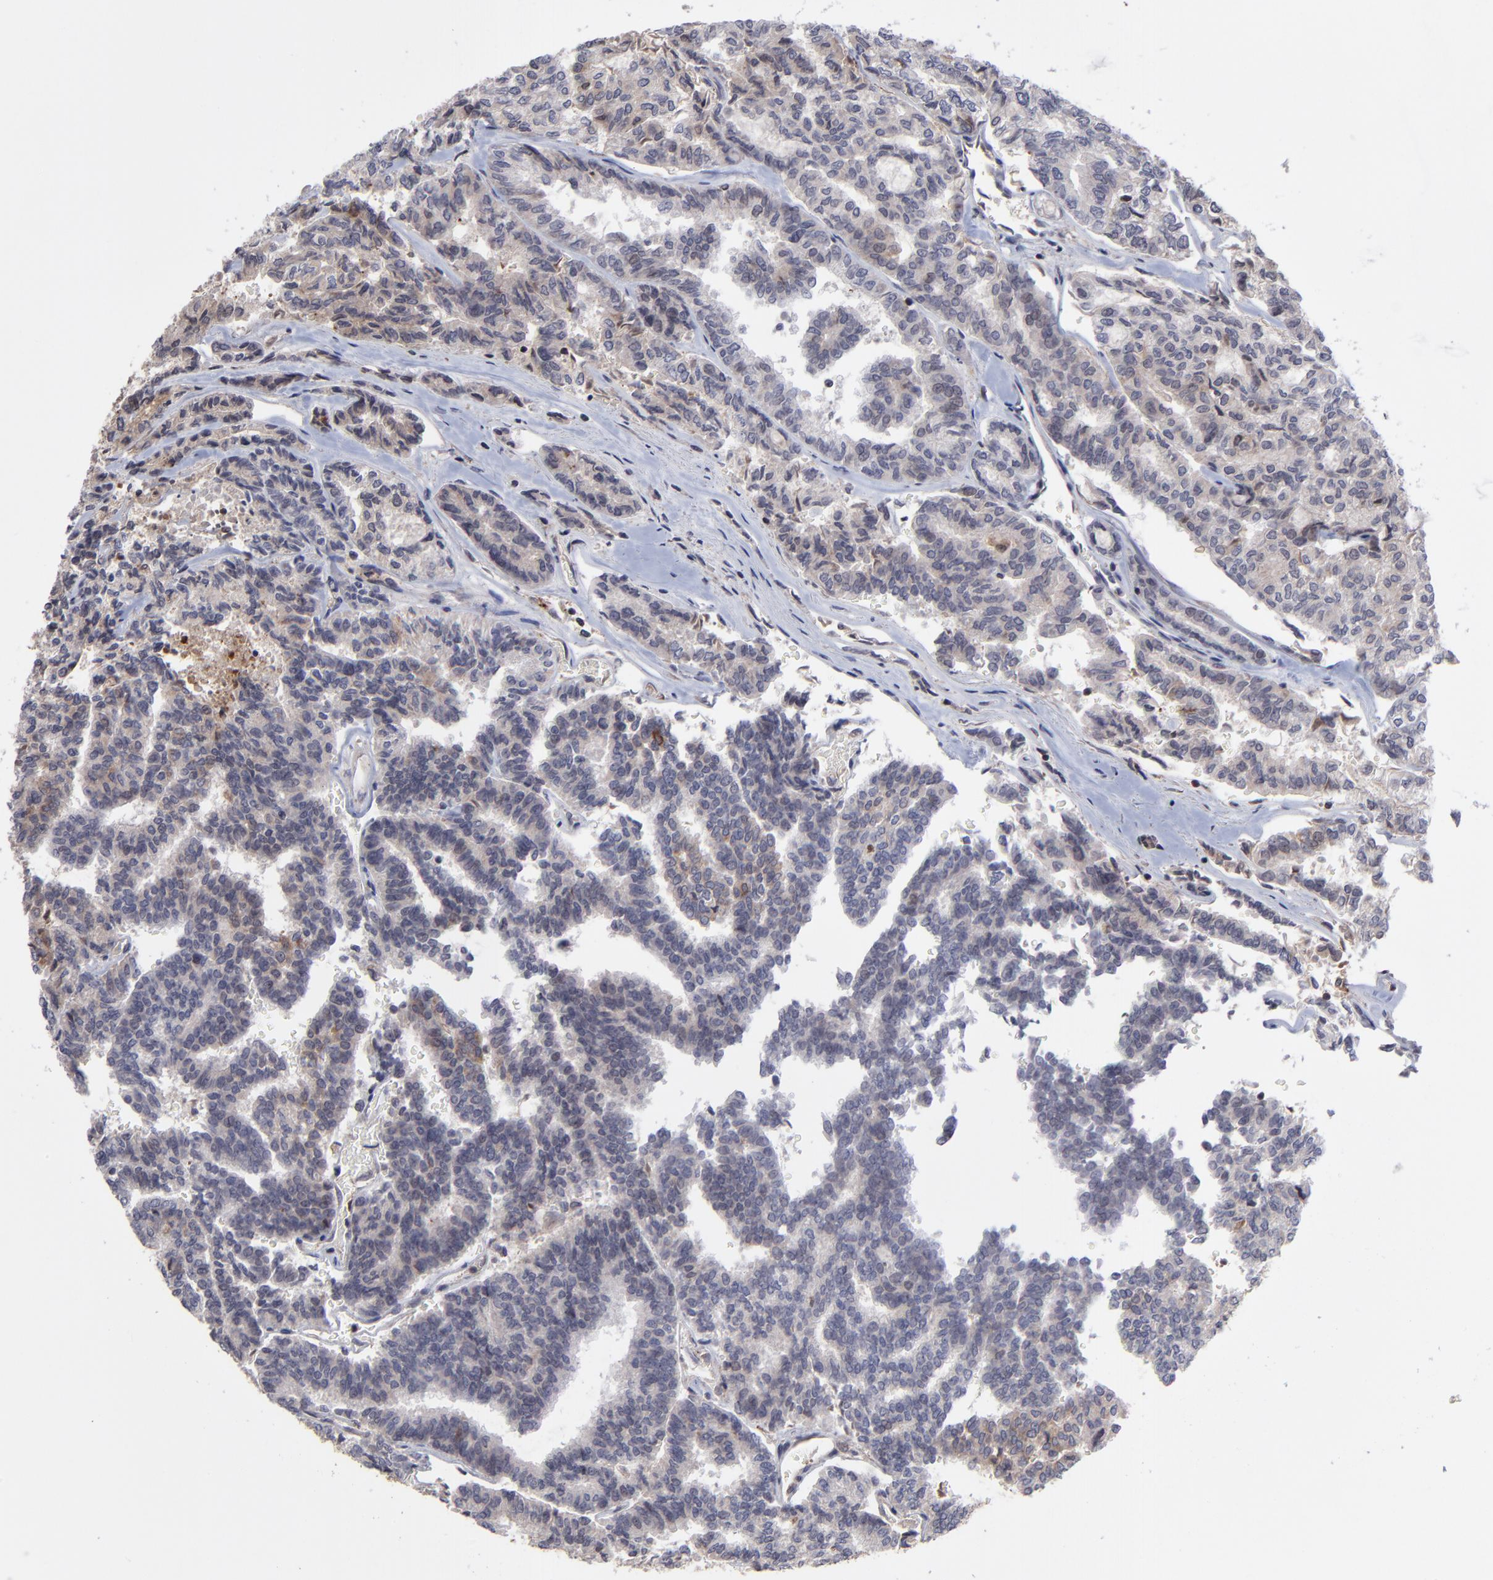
{"staining": {"intensity": "moderate", "quantity": "25%-75%", "location": "cytoplasmic/membranous"}, "tissue": "thyroid cancer", "cell_type": "Tumor cells", "image_type": "cancer", "snomed": [{"axis": "morphology", "description": "Papillary adenocarcinoma, NOS"}, {"axis": "topography", "description": "Thyroid gland"}], "caption": "Moderate cytoplasmic/membranous protein expression is identified in about 25%-75% of tumor cells in thyroid cancer (papillary adenocarcinoma).", "gene": "UBE2L6", "patient": {"sex": "female", "age": 35}}